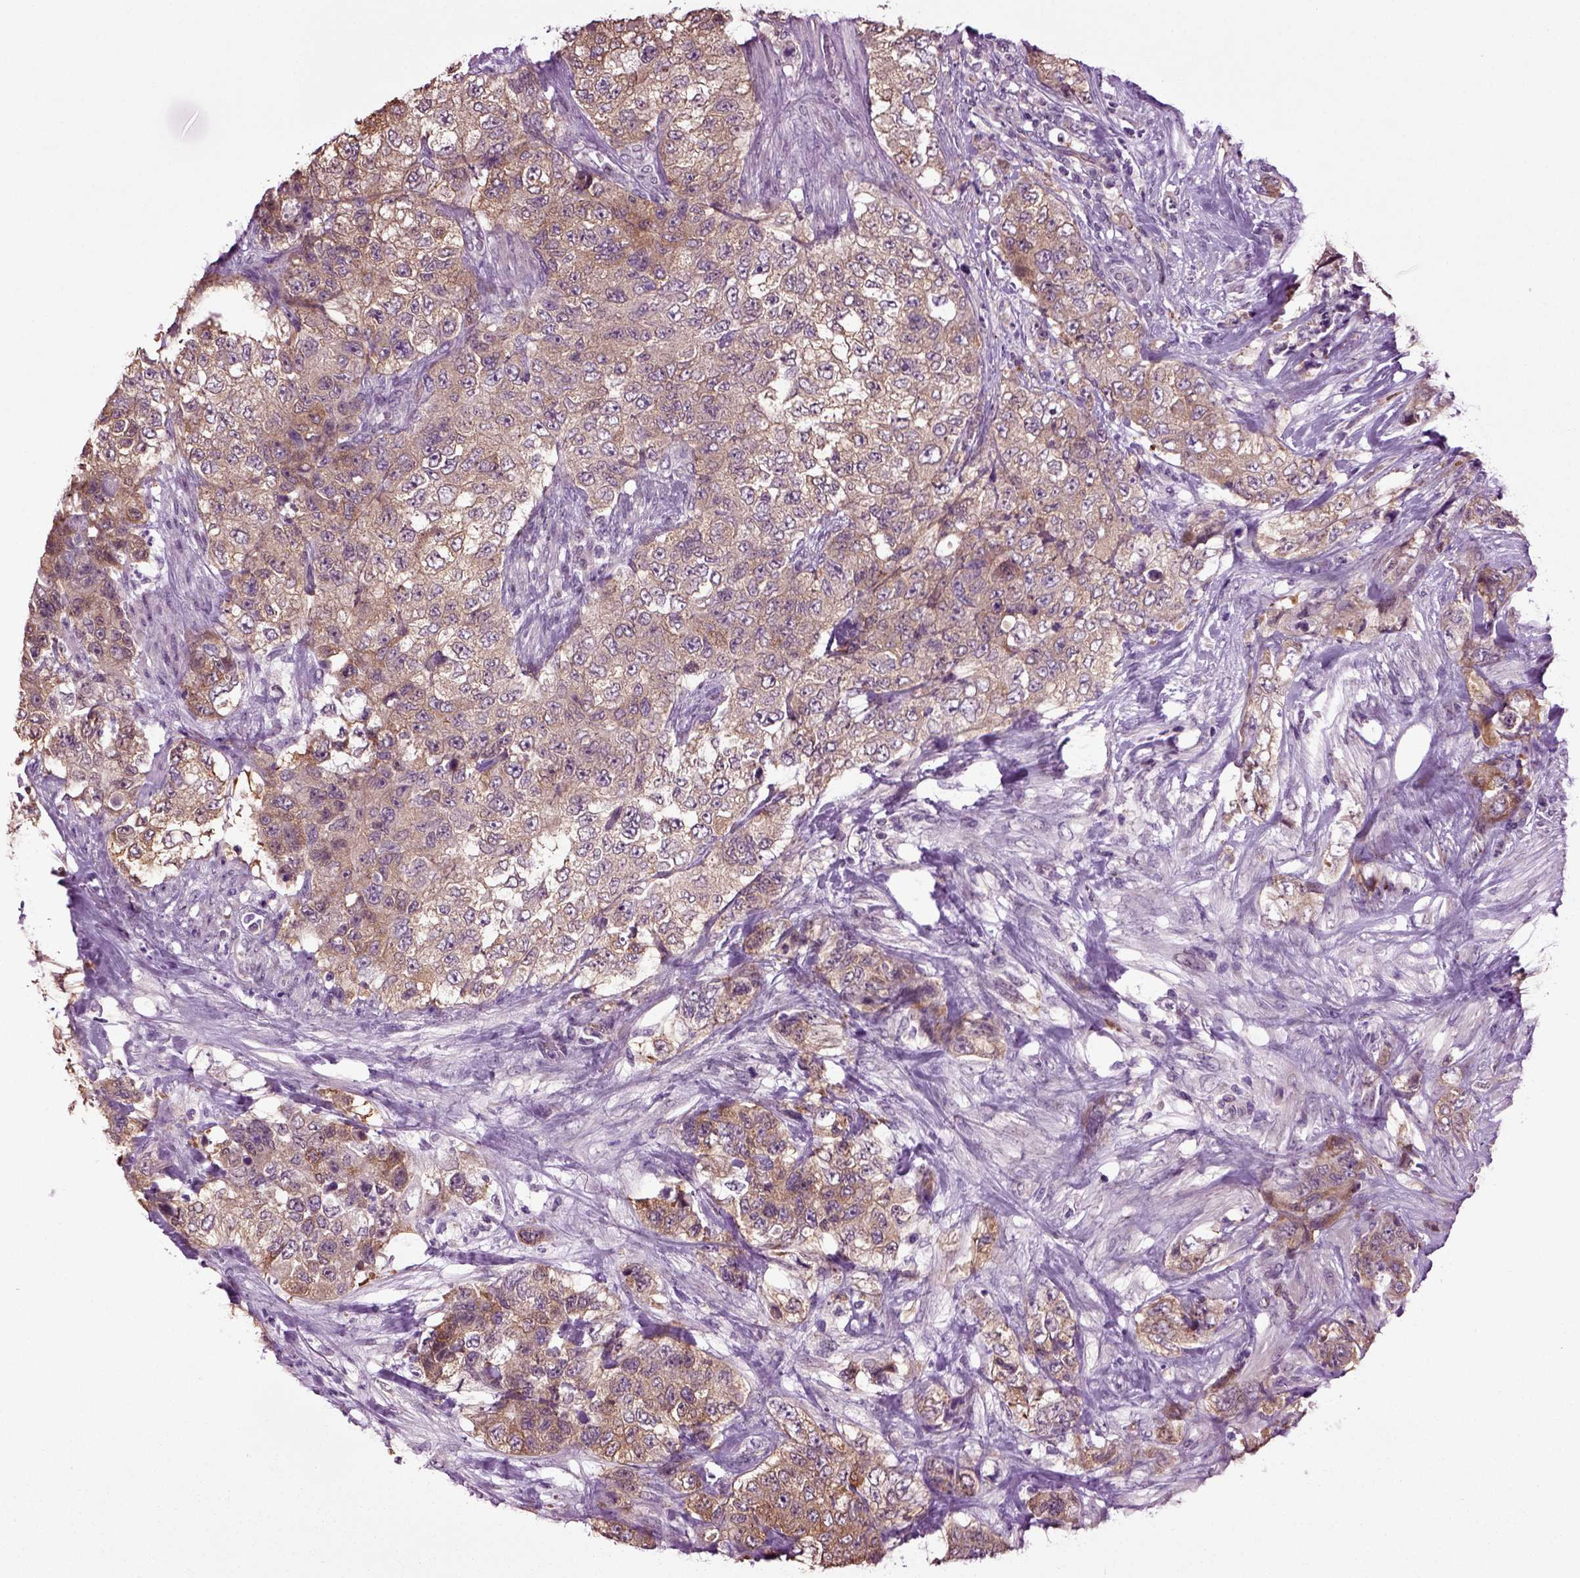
{"staining": {"intensity": "moderate", "quantity": ">75%", "location": "cytoplasmic/membranous"}, "tissue": "urothelial cancer", "cell_type": "Tumor cells", "image_type": "cancer", "snomed": [{"axis": "morphology", "description": "Urothelial carcinoma, High grade"}, {"axis": "topography", "description": "Urinary bladder"}], "caption": "A photomicrograph of urothelial cancer stained for a protein displays moderate cytoplasmic/membranous brown staining in tumor cells.", "gene": "PLCH2", "patient": {"sex": "female", "age": 78}}